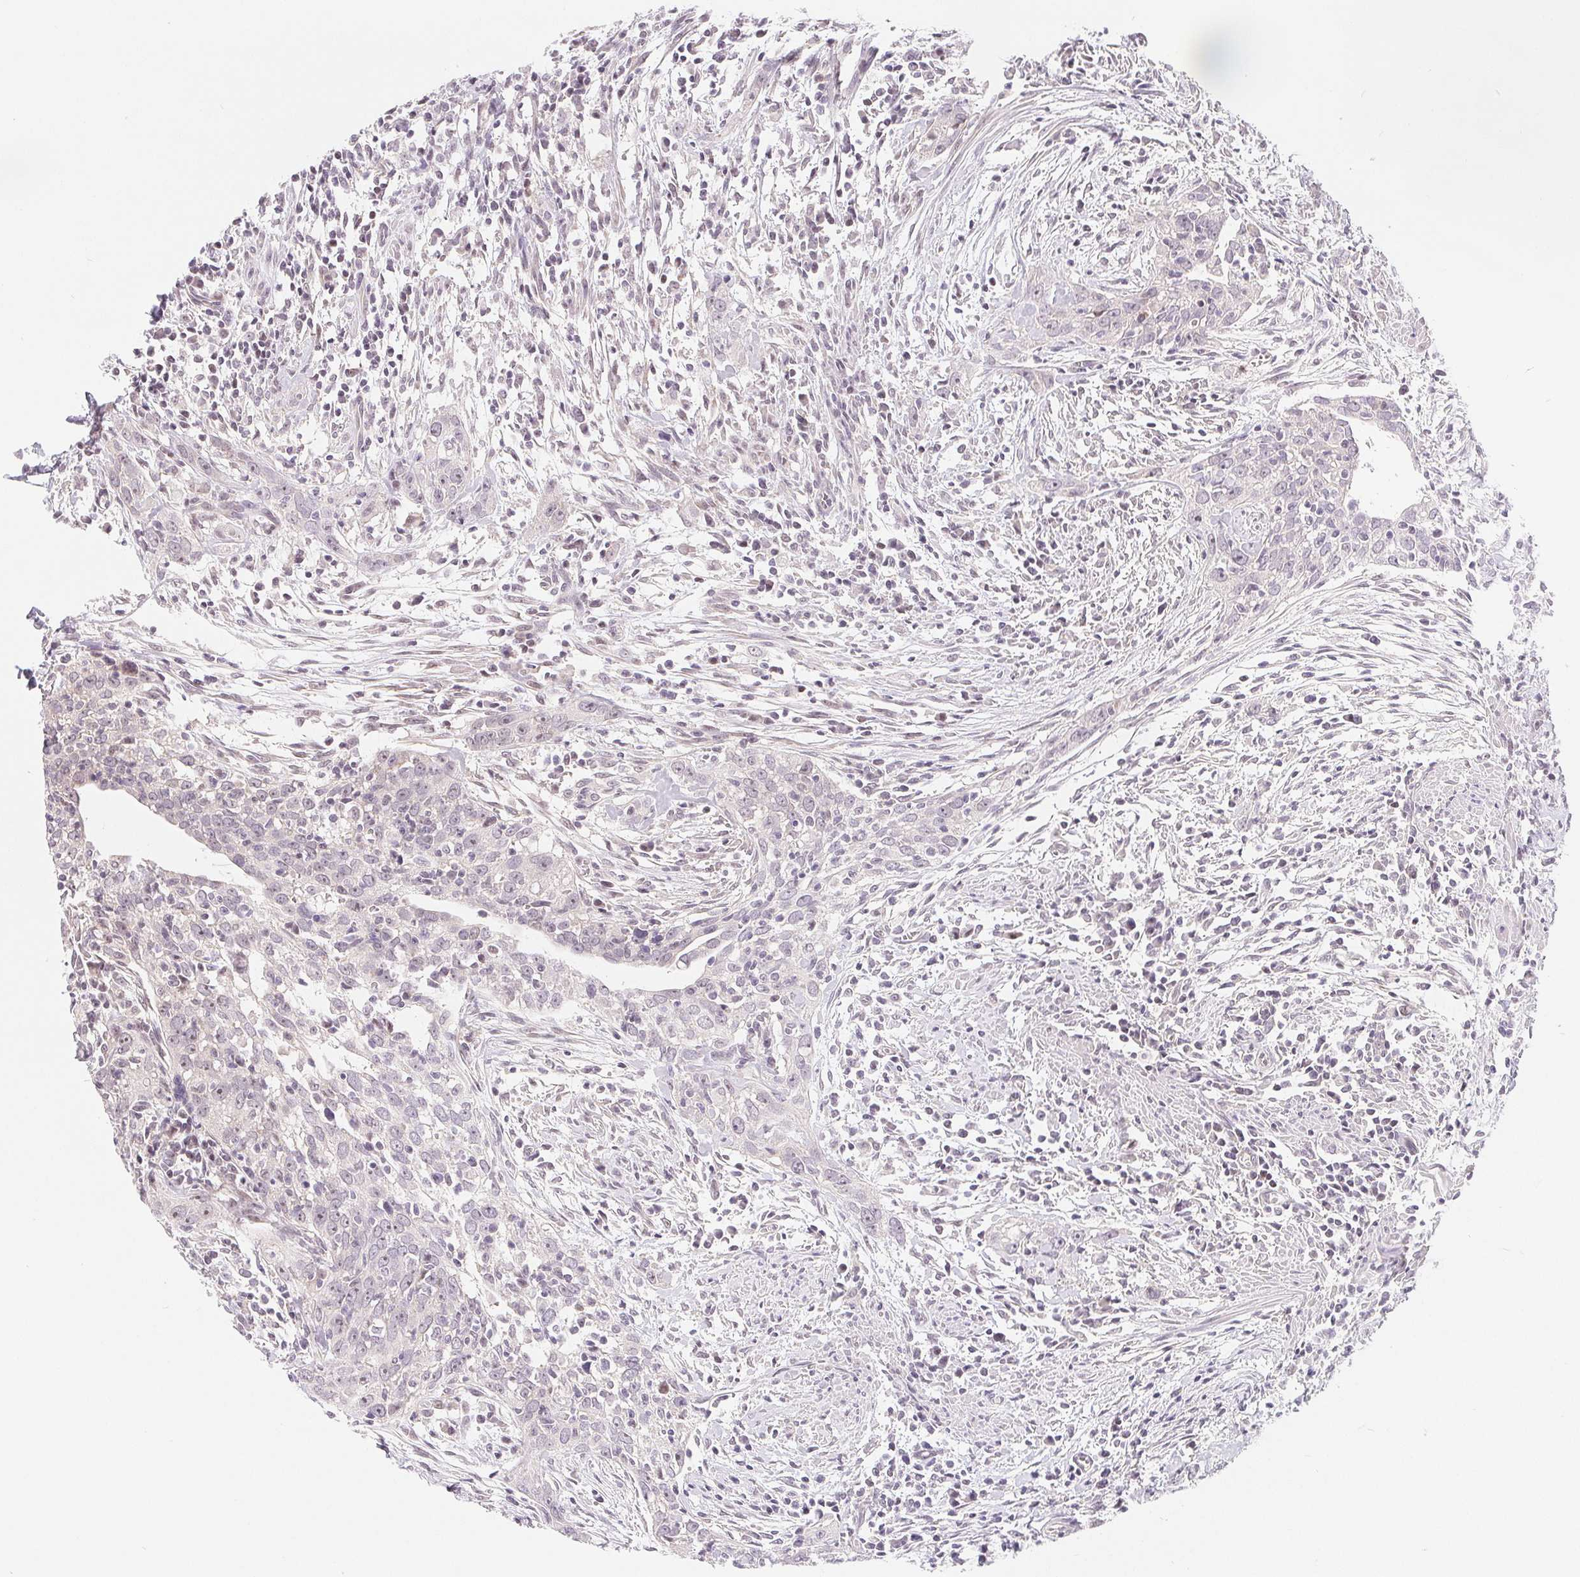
{"staining": {"intensity": "negative", "quantity": "none", "location": "none"}, "tissue": "urothelial cancer", "cell_type": "Tumor cells", "image_type": "cancer", "snomed": [{"axis": "morphology", "description": "Urothelial carcinoma, High grade"}, {"axis": "topography", "description": "Urinary bladder"}], "caption": "A high-resolution photomicrograph shows immunohistochemistry staining of urothelial cancer, which exhibits no significant expression in tumor cells.", "gene": "LCA5L", "patient": {"sex": "male", "age": 83}}